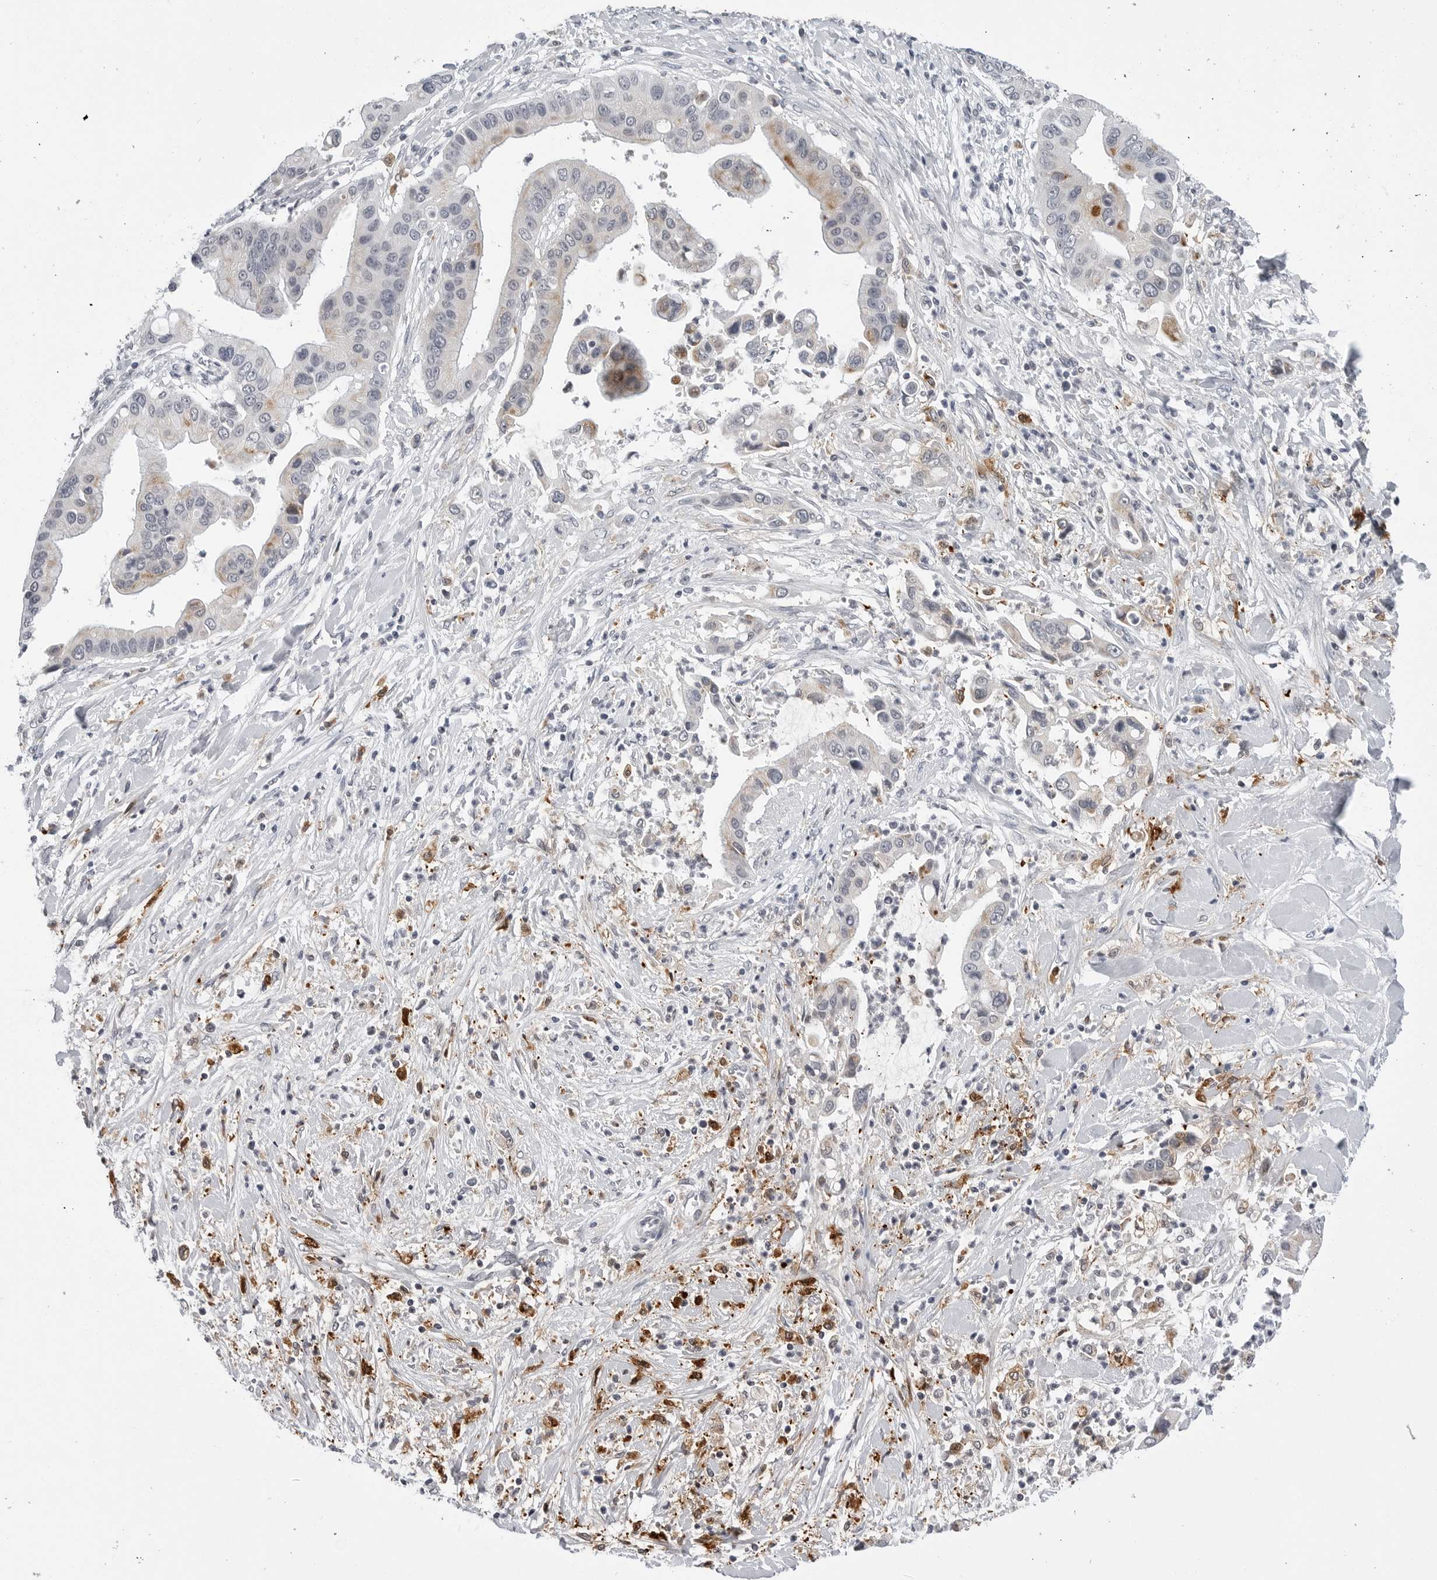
{"staining": {"intensity": "weak", "quantity": "<25%", "location": "cytoplasmic/membranous"}, "tissue": "liver cancer", "cell_type": "Tumor cells", "image_type": "cancer", "snomed": [{"axis": "morphology", "description": "Cholangiocarcinoma"}, {"axis": "topography", "description": "Liver"}], "caption": "This is an immunohistochemistry photomicrograph of human liver cancer. There is no expression in tumor cells.", "gene": "CDK20", "patient": {"sex": "female", "age": 54}}